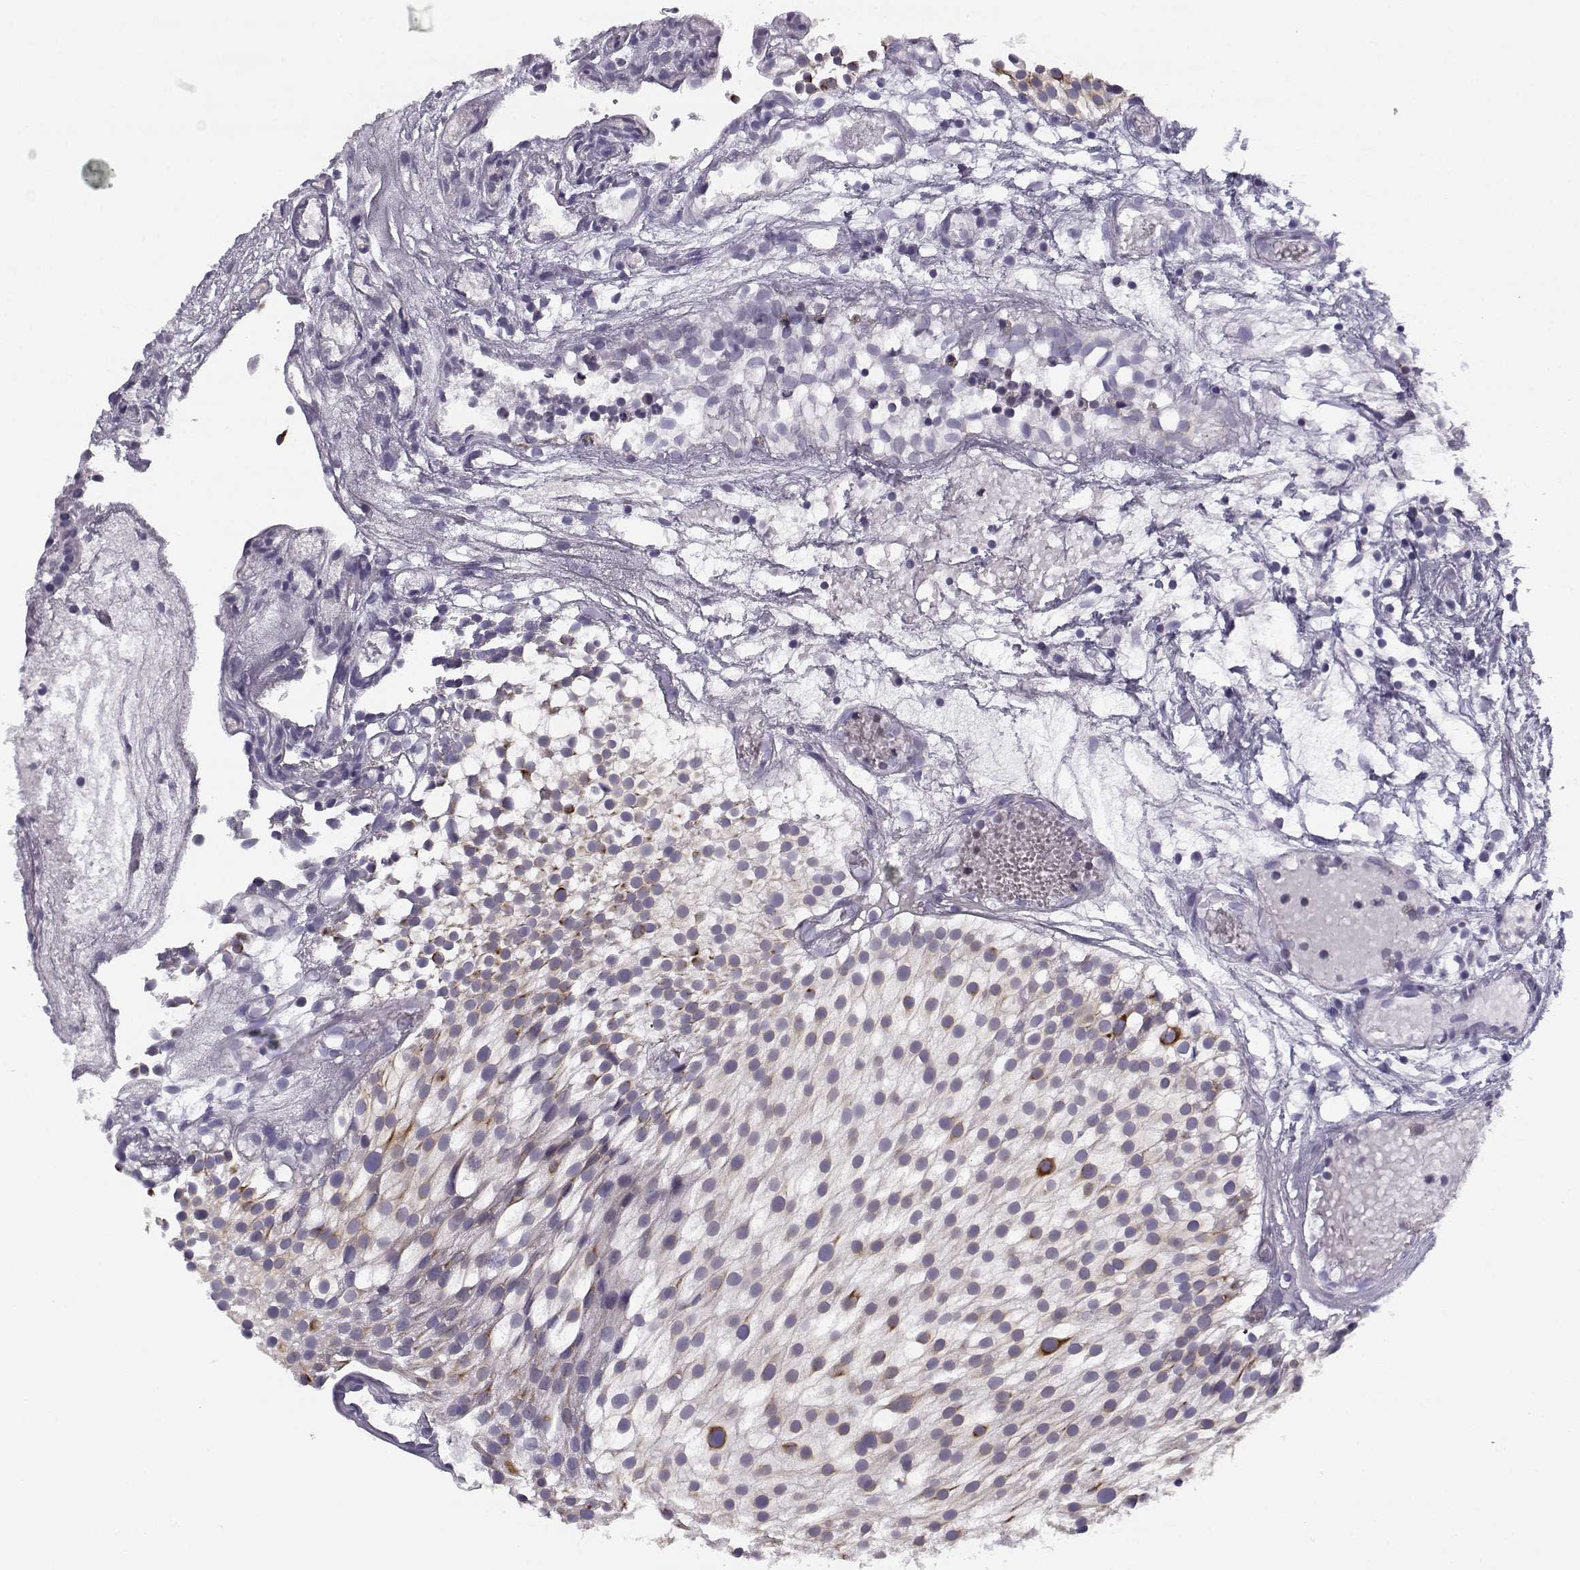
{"staining": {"intensity": "moderate", "quantity": "<25%", "location": "cytoplasmic/membranous"}, "tissue": "urothelial cancer", "cell_type": "Tumor cells", "image_type": "cancer", "snomed": [{"axis": "morphology", "description": "Urothelial carcinoma, Low grade"}, {"axis": "topography", "description": "Urinary bladder"}], "caption": "Protein staining of urothelial cancer tissue reveals moderate cytoplasmic/membranous positivity in about <25% of tumor cells.", "gene": "DDX25", "patient": {"sex": "male", "age": 79}}